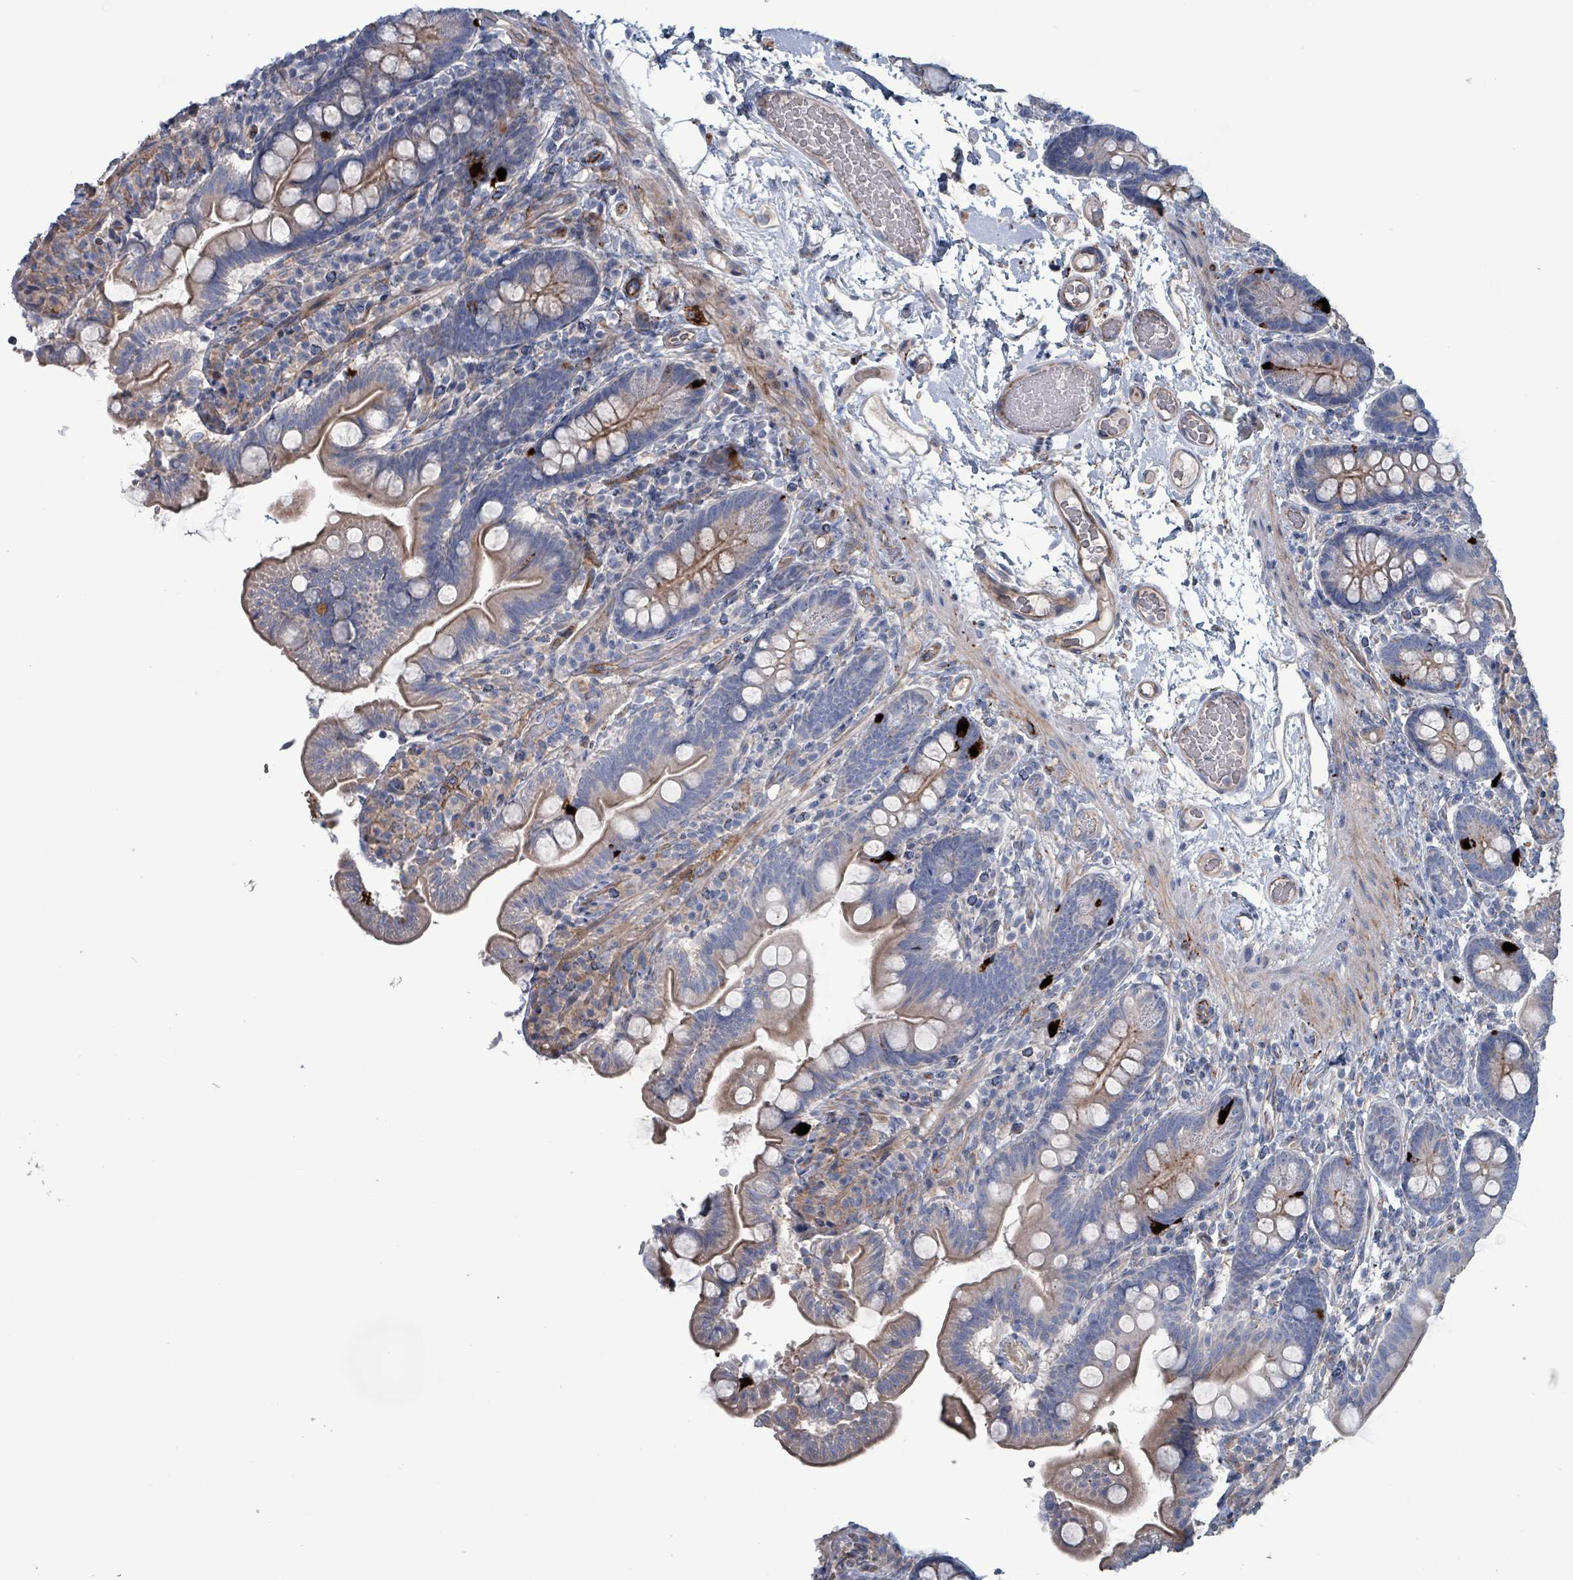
{"staining": {"intensity": "moderate", "quantity": ">75%", "location": "cytoplasmic/membranous"}, "tissue": "small intestine", "cell_type": "Glandular cells", "image_type": "normal", "snomed": [{"axis": "morphology", "description": "Normal tissue, NOS"}, {"axis": "topography", "description": "Small intestine"}], "caption": "Moderate cytoplasmic/membranous positivity is present in approximately >75% of glandular cells in benign small intestine. (brown staining indicates protein expression, while blue staining denotes nuclei).", "gene": "TAAR5", "patient": {"sex": "female", "age": 64}}